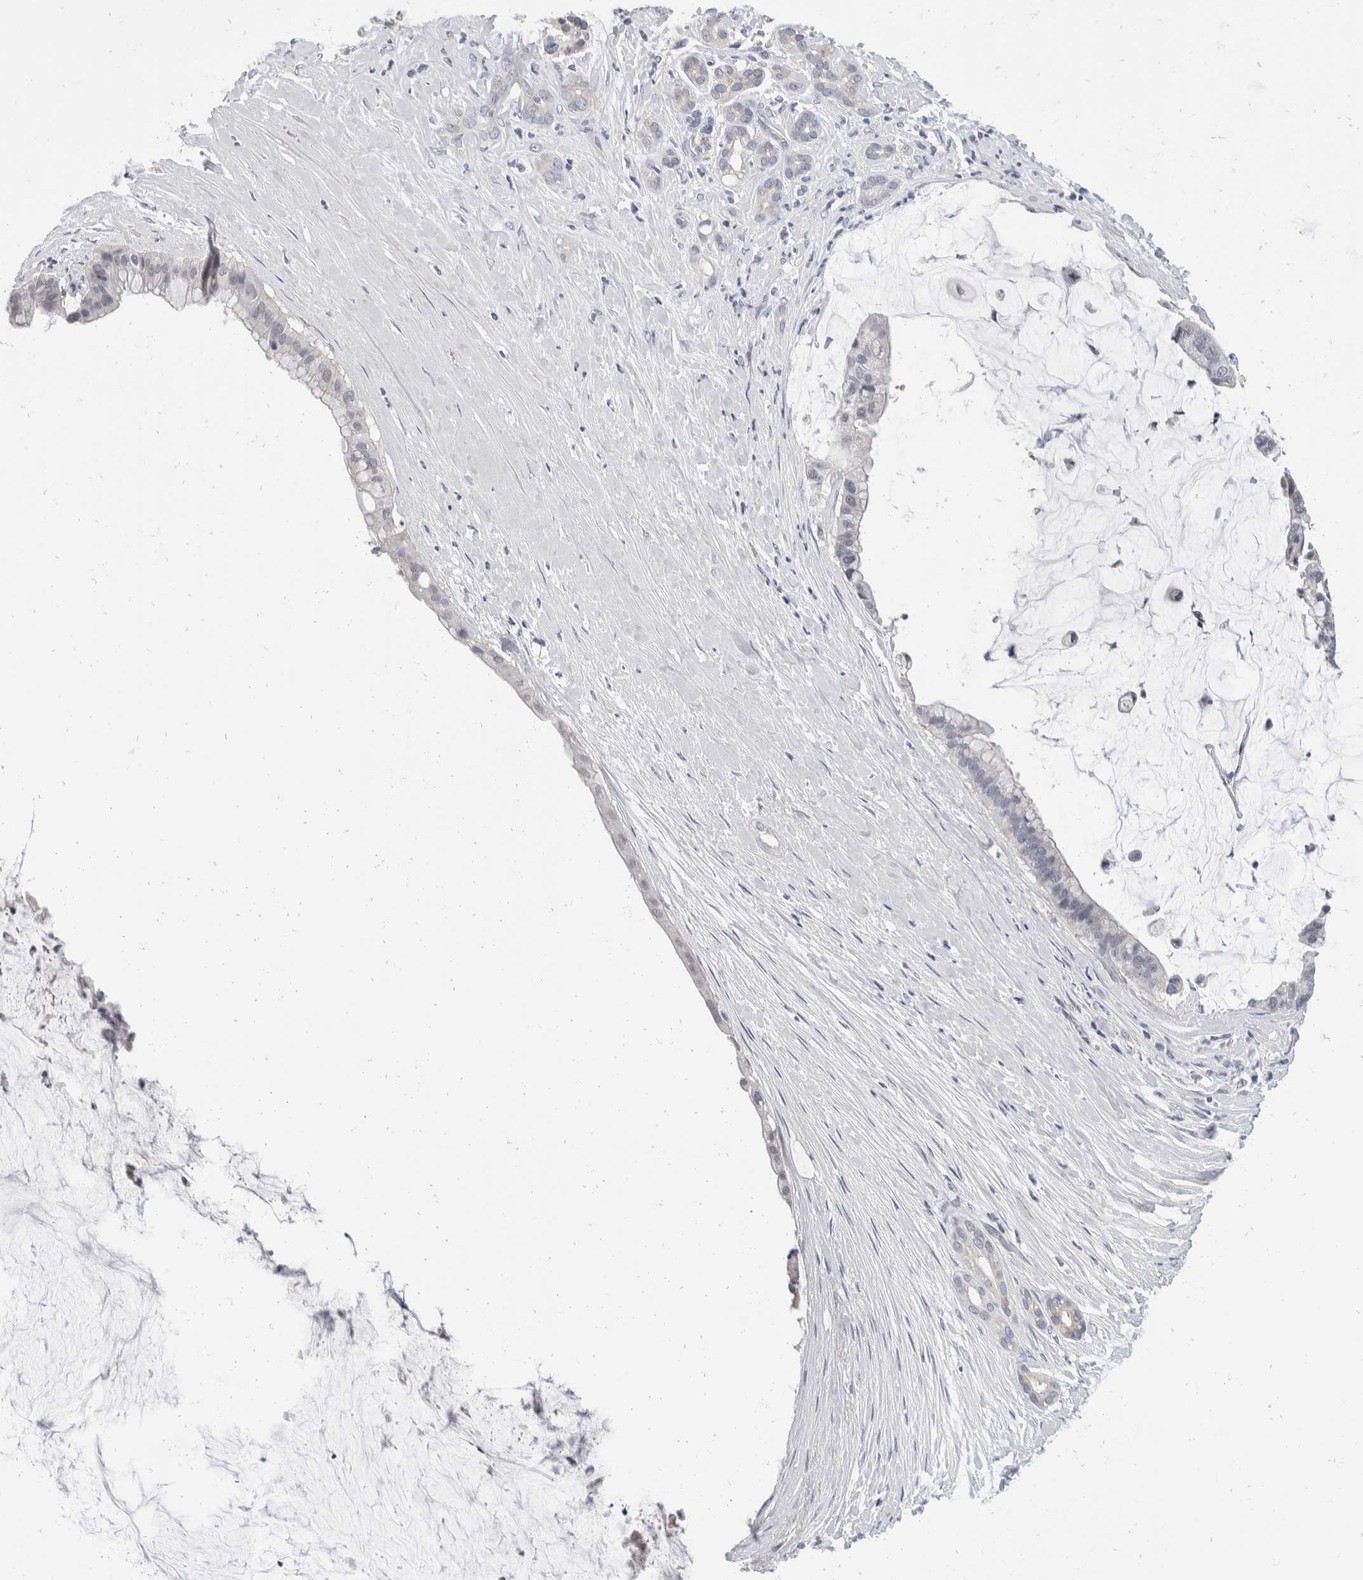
{"staining": {"intensity": "negative", "quantity": "none", "location": "none"}, "tissue": "pancreatic cancer", "cell_type": "Tumor cells", "image_type": "cancer", "snomed": [{"axis": "morphology", "description": "Adenocarcinoma, NOS"}, {"axis": "topography", "description": "Pancreas"}], "caption": "Image shows no significant protein expression in tumor cells of pancreatic cancer (adenocarcinoma).", "gene": "CATSPERD", "patient": {"sex": "male", "age": 41}}